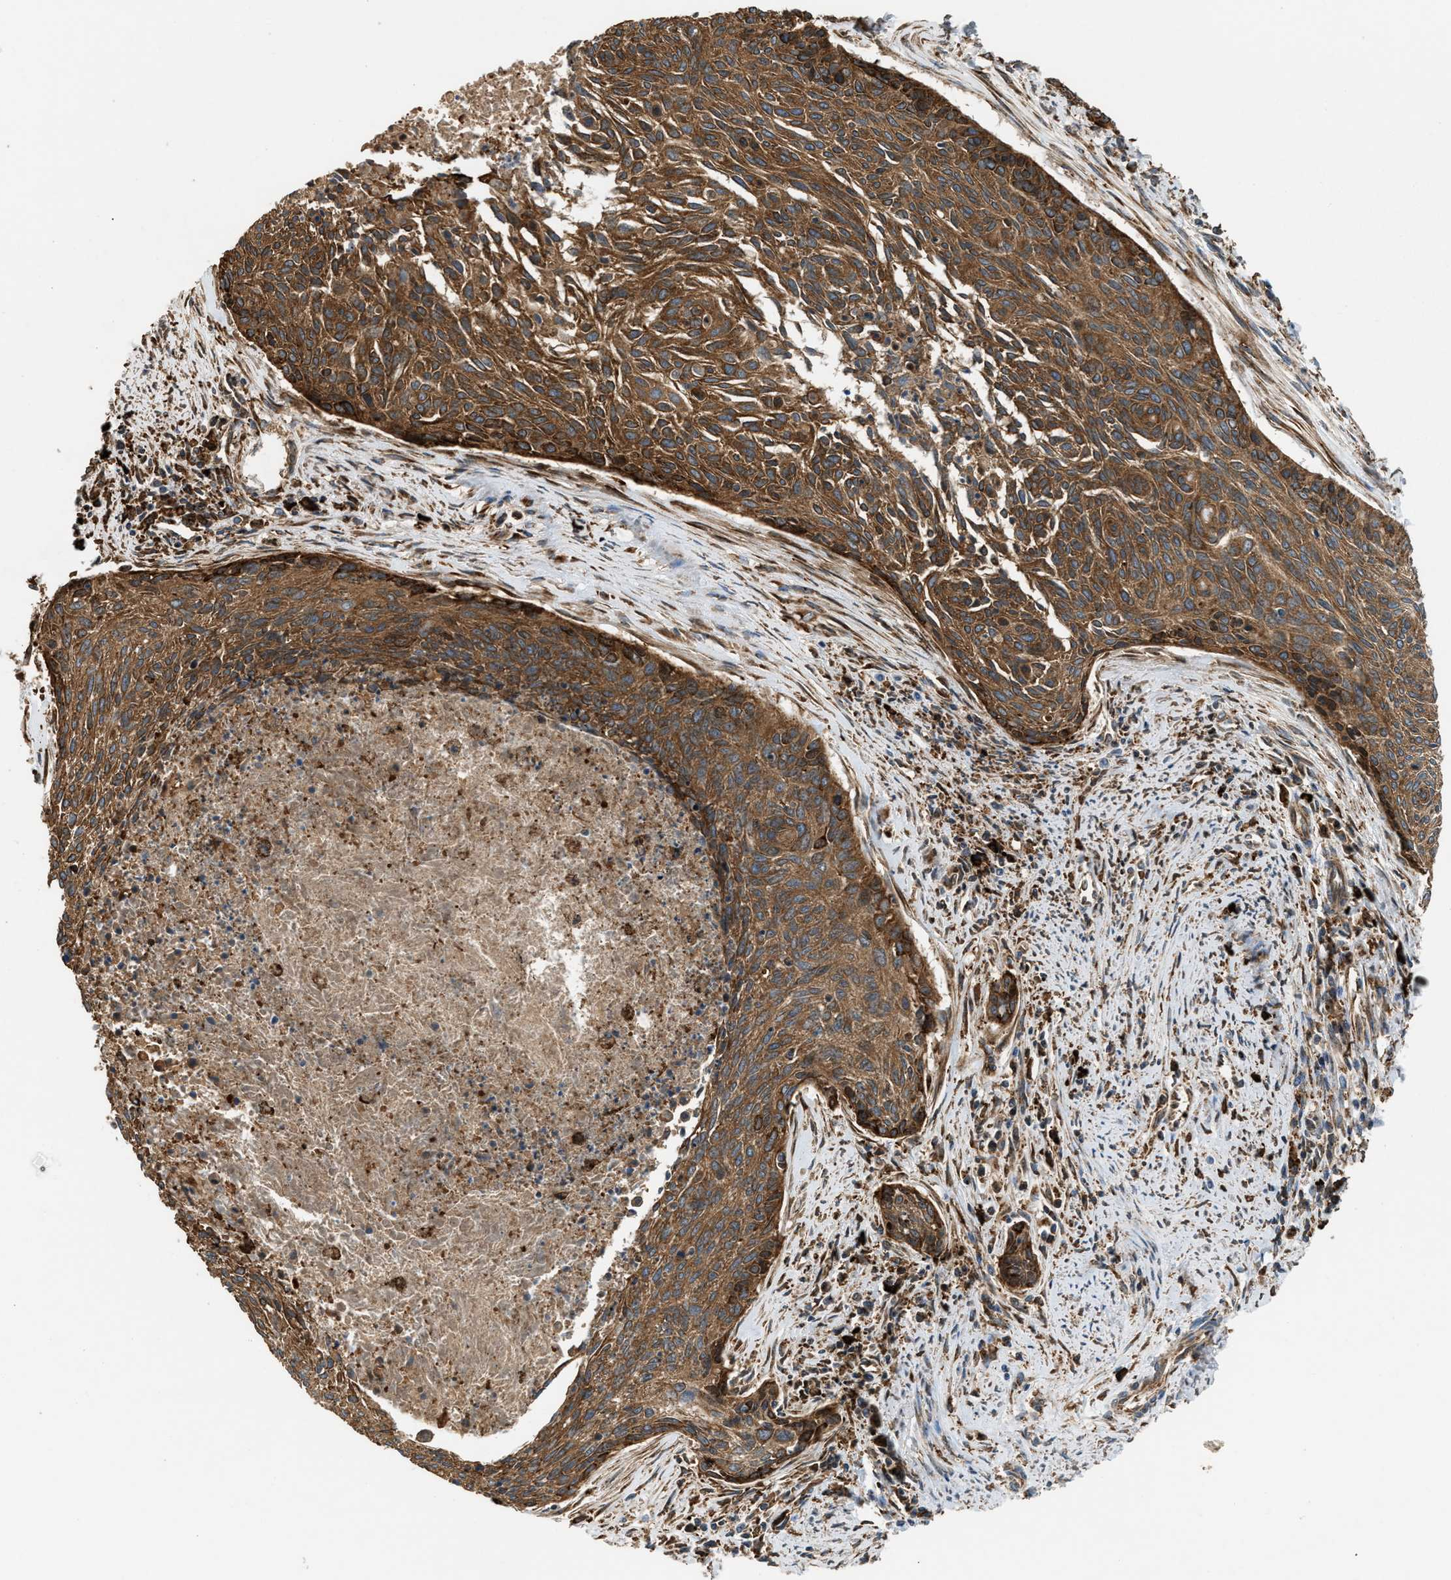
{"staining": {"intensity": "strong", "quantity": ">75%", "location": "cytoplasmic/membranous"}, "tissue": "cervical cancer", "cell_type": "Tumor cells", "image_type": "cancer", "snomed": [{"axis": "morphology", "description": "Squamous cell carcinoma, NOS"}, {"axis": "topography", "description": "Cervix"}], "caption": "DAB (3,3'-diaminobenzidine) immunohistochemical staining of cervical squamous cell carcinoma reveals strong cytoplasmic/membranous protein staining in about >75% of tumor cells.", "gene": "BAIAP2L1", "patient": {"sex": "female", "age": 55}}